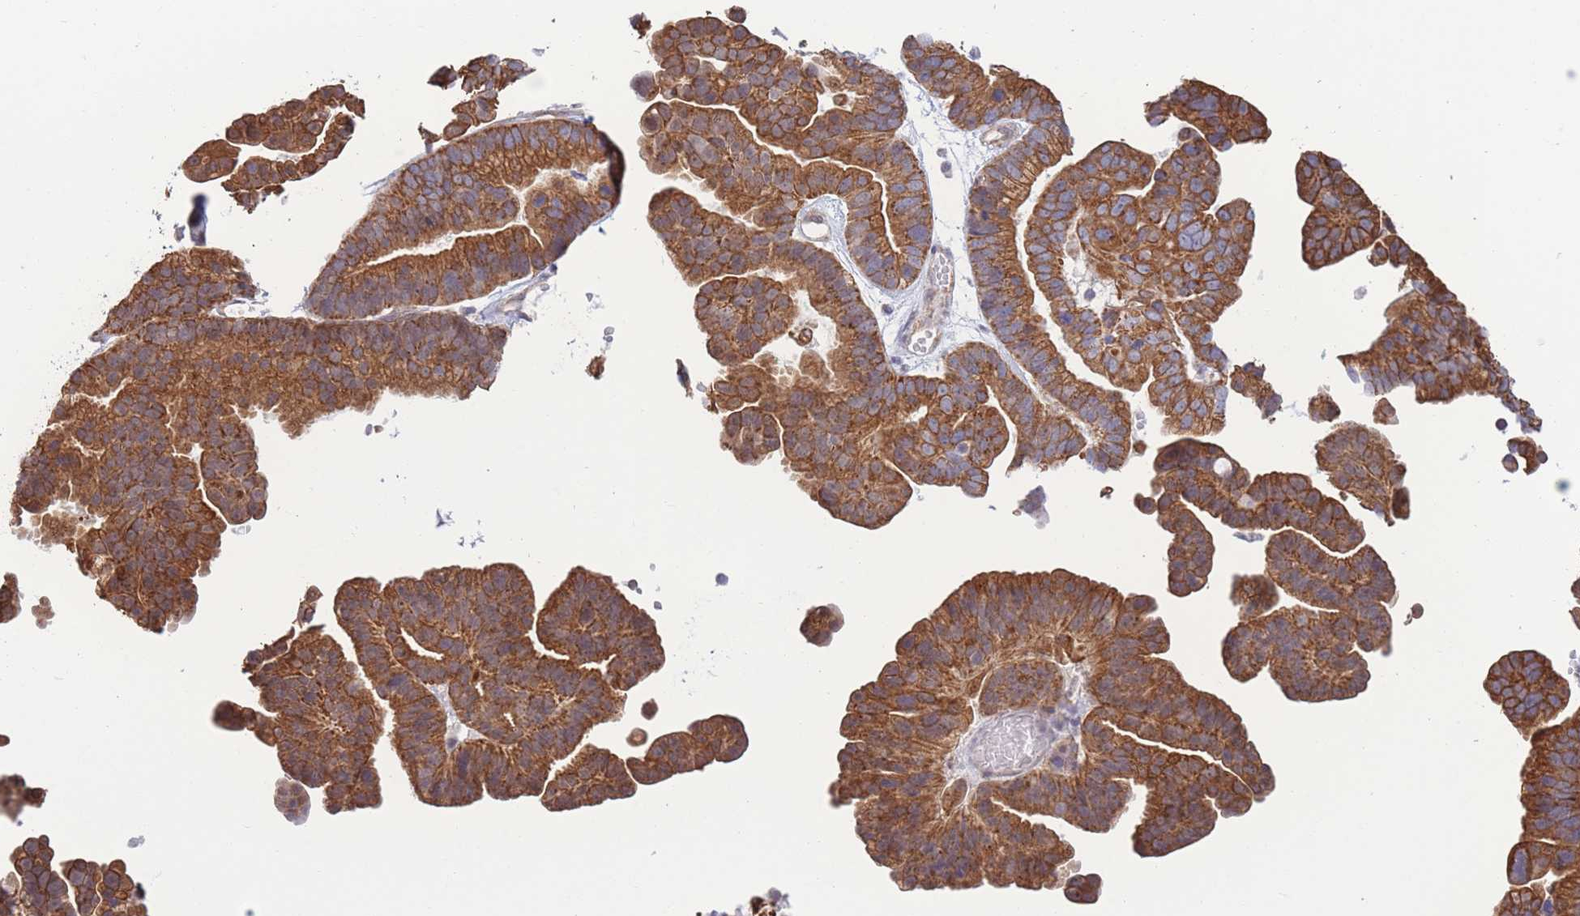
{"staining": {"intensity": "strong", "quantity": ">75%", "location": "cytoplasmic/membranous"}, "tissue": "ovarian cancer", "cell_type": "Tumor cells", "image_type": "cancer", "snomed": [{"axis": "morphology", "description": "Cystadenocarcinoma, serous, NOS"}, {"axis": "topography", "description": "Ovary"}], "caption": "Protein expression analysis of ovarian cancer (serous cystadenocarcinoma) exhibits strong cytoplasmic/membranous positivity in approximately >75% of tumor cells.", "gene": "MRPS31", "patient": {"sex": "female", "age": 56}}